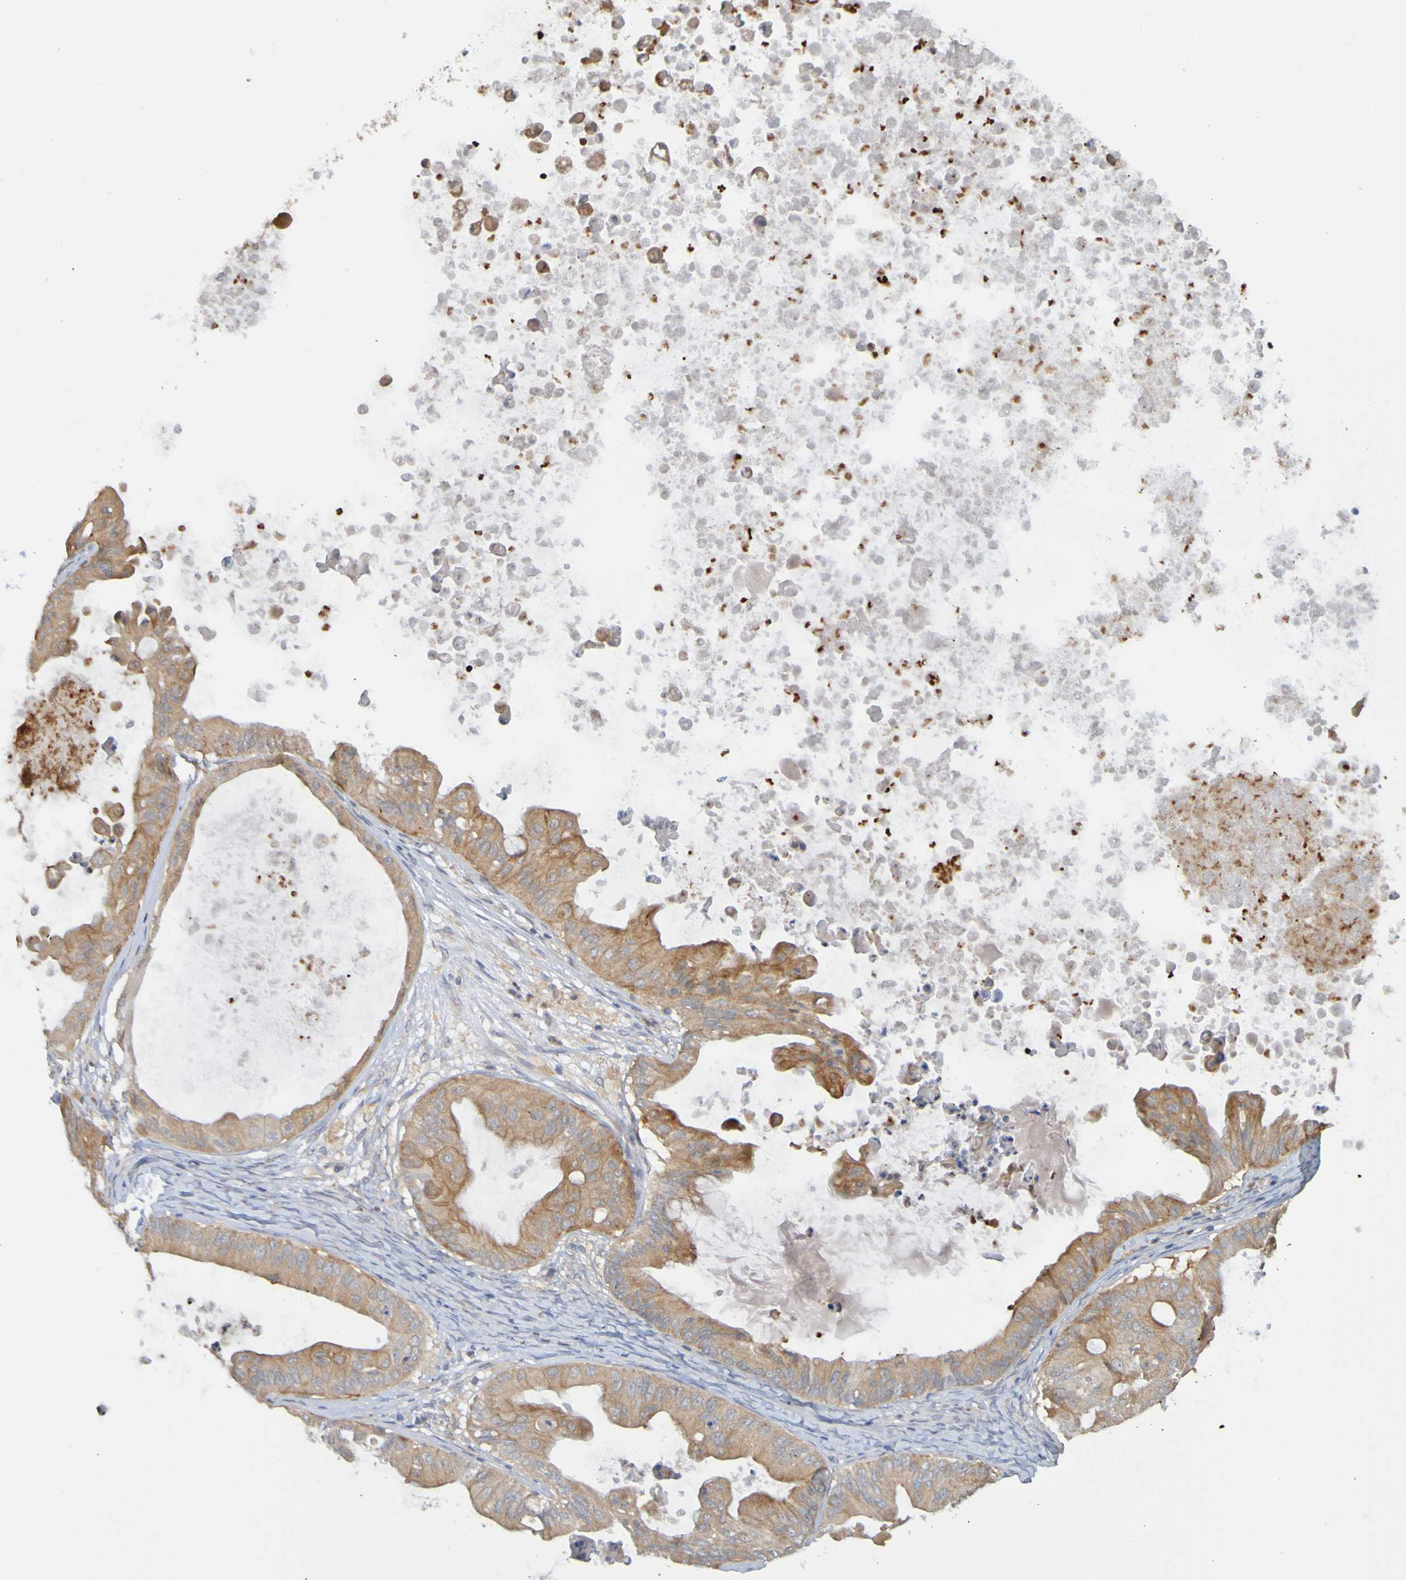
{"staining": {"intensity": "moderate", "quantity": ">75%", "location": "cytoplasmic/membranous"}, "tissue": "ovarian cancer", "cell_type": "Tumor cells", "image_type": "cancer", "snomed": [{"axis": "morphology", "description": "Cystadenocarcinoma, mucinous, NOS"}, {"axis": "topography", "description": "Ovary"}], "caption": "IHC of ovarian cancer (mucinous cystadenocarcinoma) reveals medium levels of moderate cytoplasmic/membranous staining in approximately >75% of tumor cells.", "gene": "NAV2", "patient": {"sex": "female", "age": 37}}